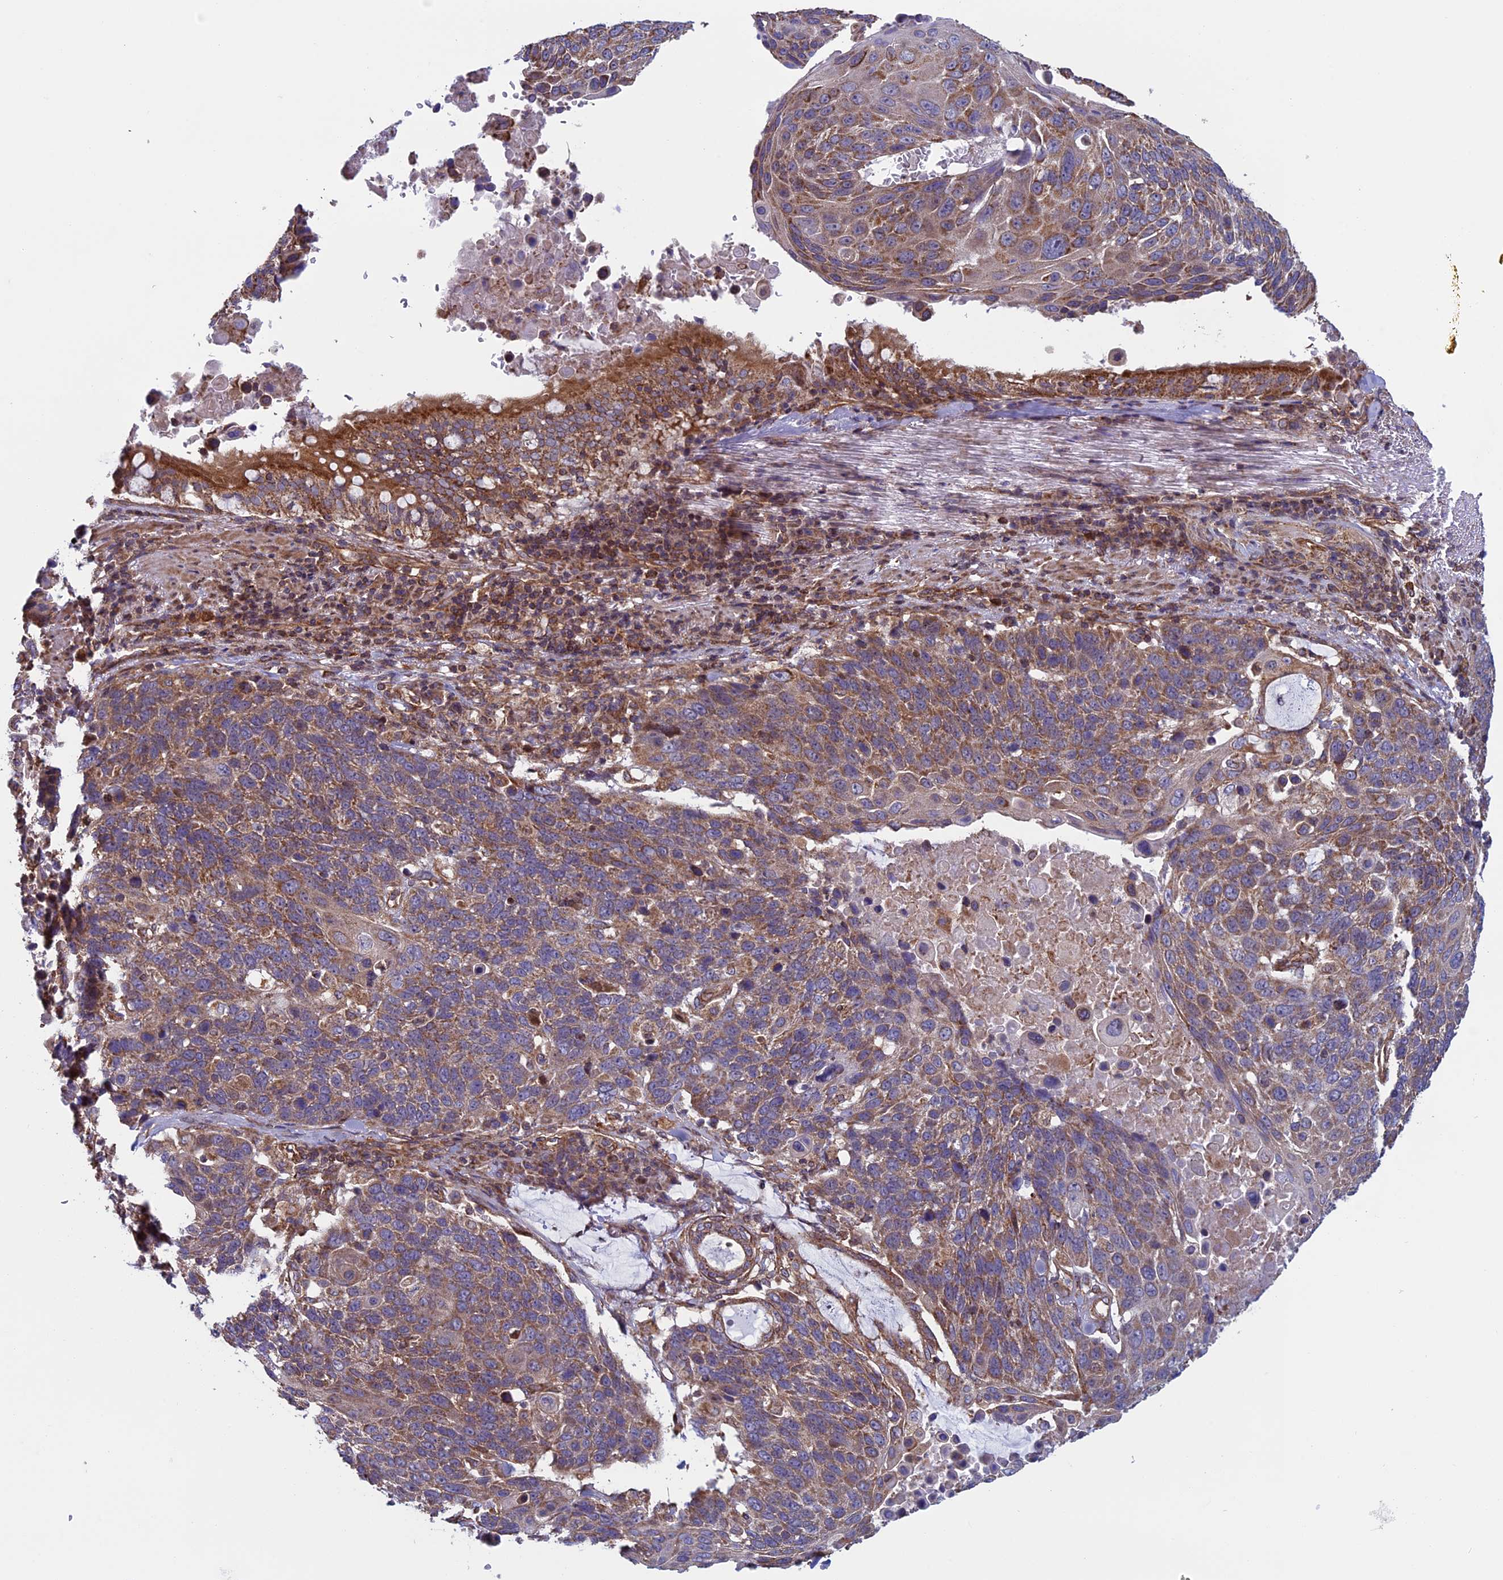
{"staining": {"intensity": "moderate", "quantity": ">75%", "location": "cytoplasmic/membranous"}, "tissue": "lung cancer", "cell_type": "Tumor cells", "image_type": "cancer", "snomed": [{"axis": "morphology", "description": "Squamous cell carcinoma, NOS"}, {"axis": "topography", "description": "Lung"}], "caption": "Tumor cells reveal moderate cytoplasmic/membranous positivity in approximately >75% of cells in lung squamous cell carcinoma.", "gene": "CCDC8", "patient": {"sex": "male", "age": 66}}